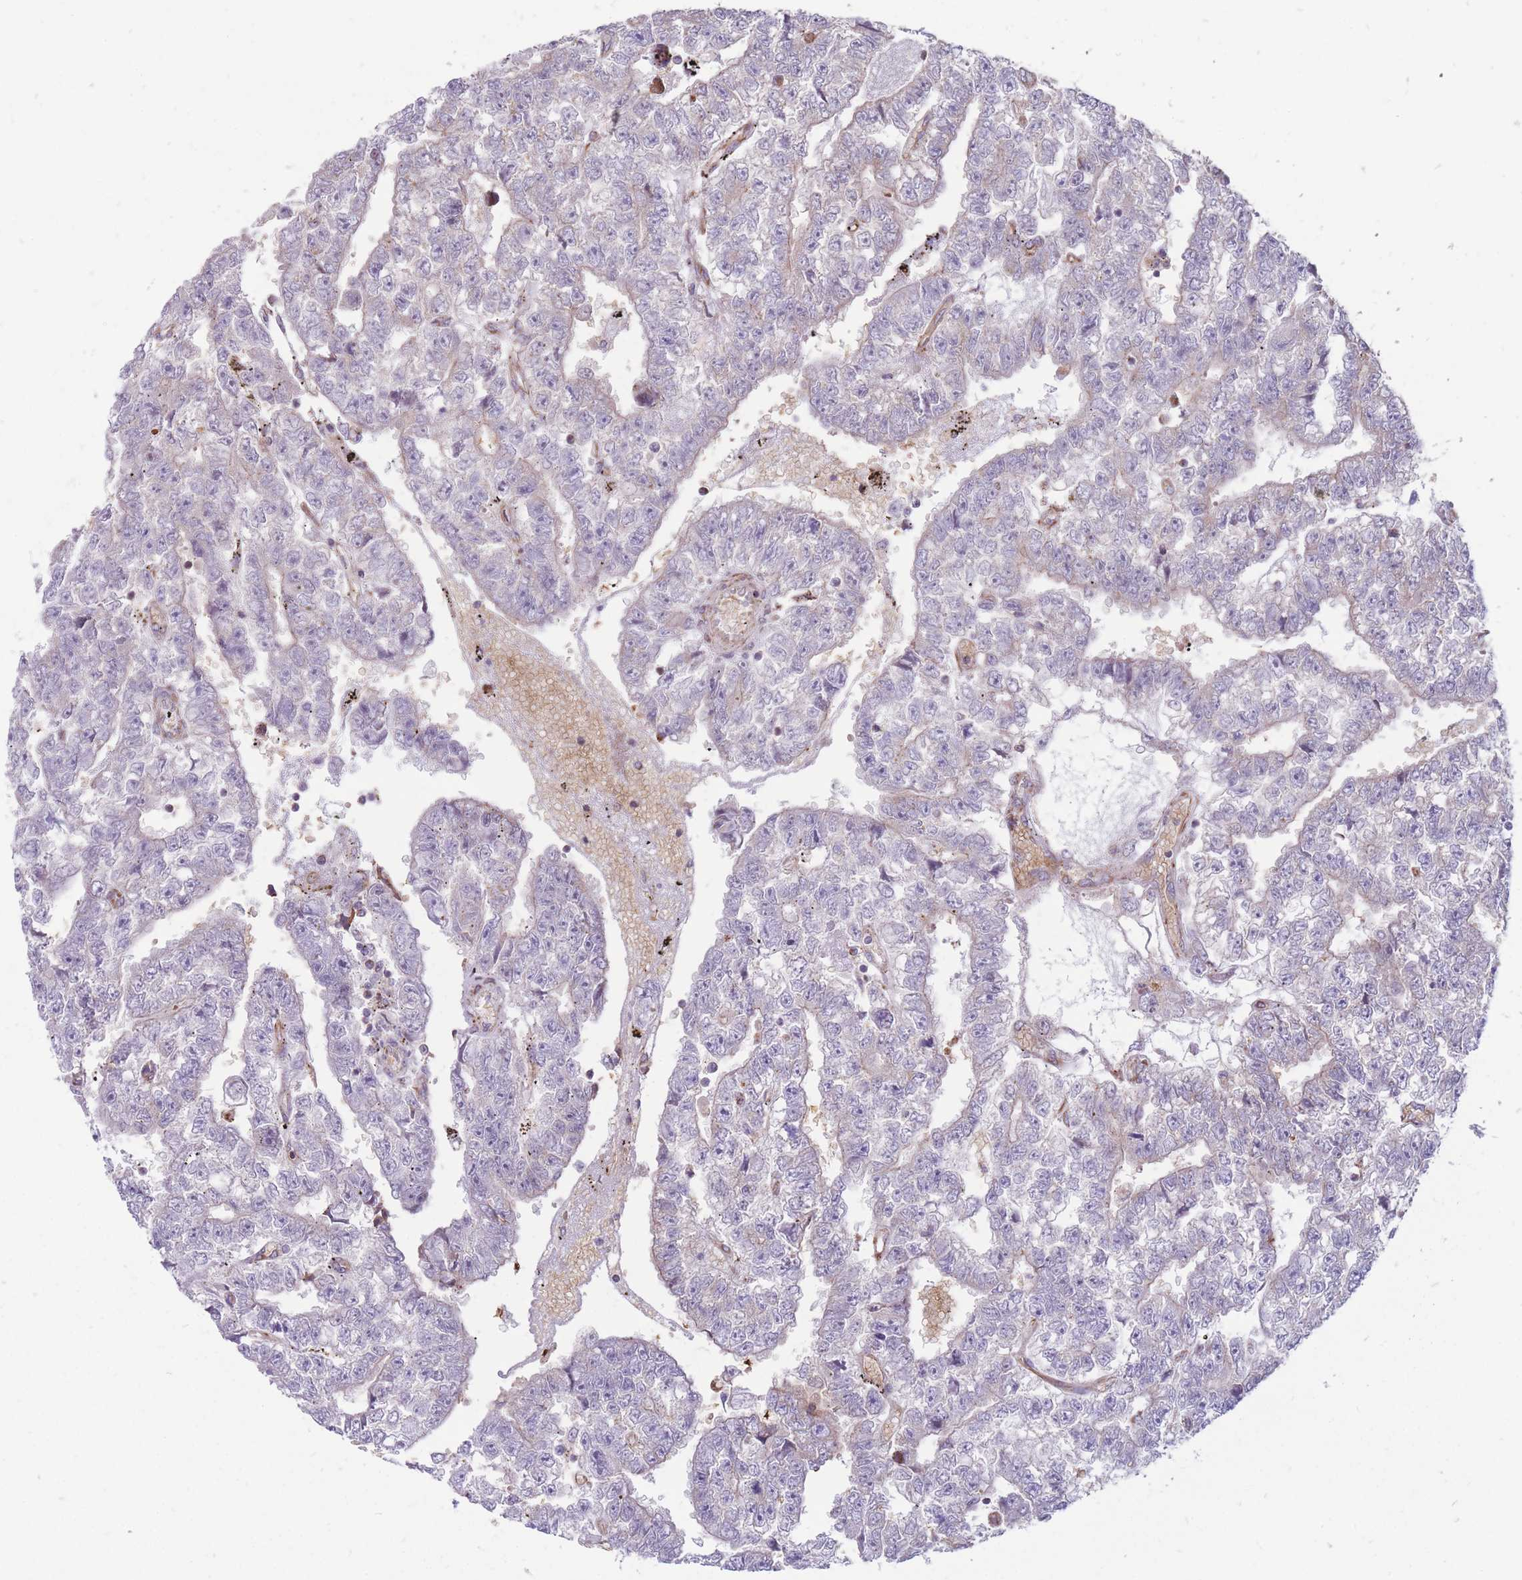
{"staining": {"intensity": "weak", "quantity": "<25%", "location": "cytoplasmic/membranous"}, "tissue": "testis cancer", "cell_type": "Tumor cells", "image_type": "cancer", "snomed": [{"axis": "morphology", "description": "Carcinoma, Embryonal, NOS"}, {"axis": "topography", "description": "Testis"}], "caption": "The image reveals no significant positivity in tumor cells of testis cancer.", "gene": "ANKRD10", "patient": {"sex": "male", "age": 25}}